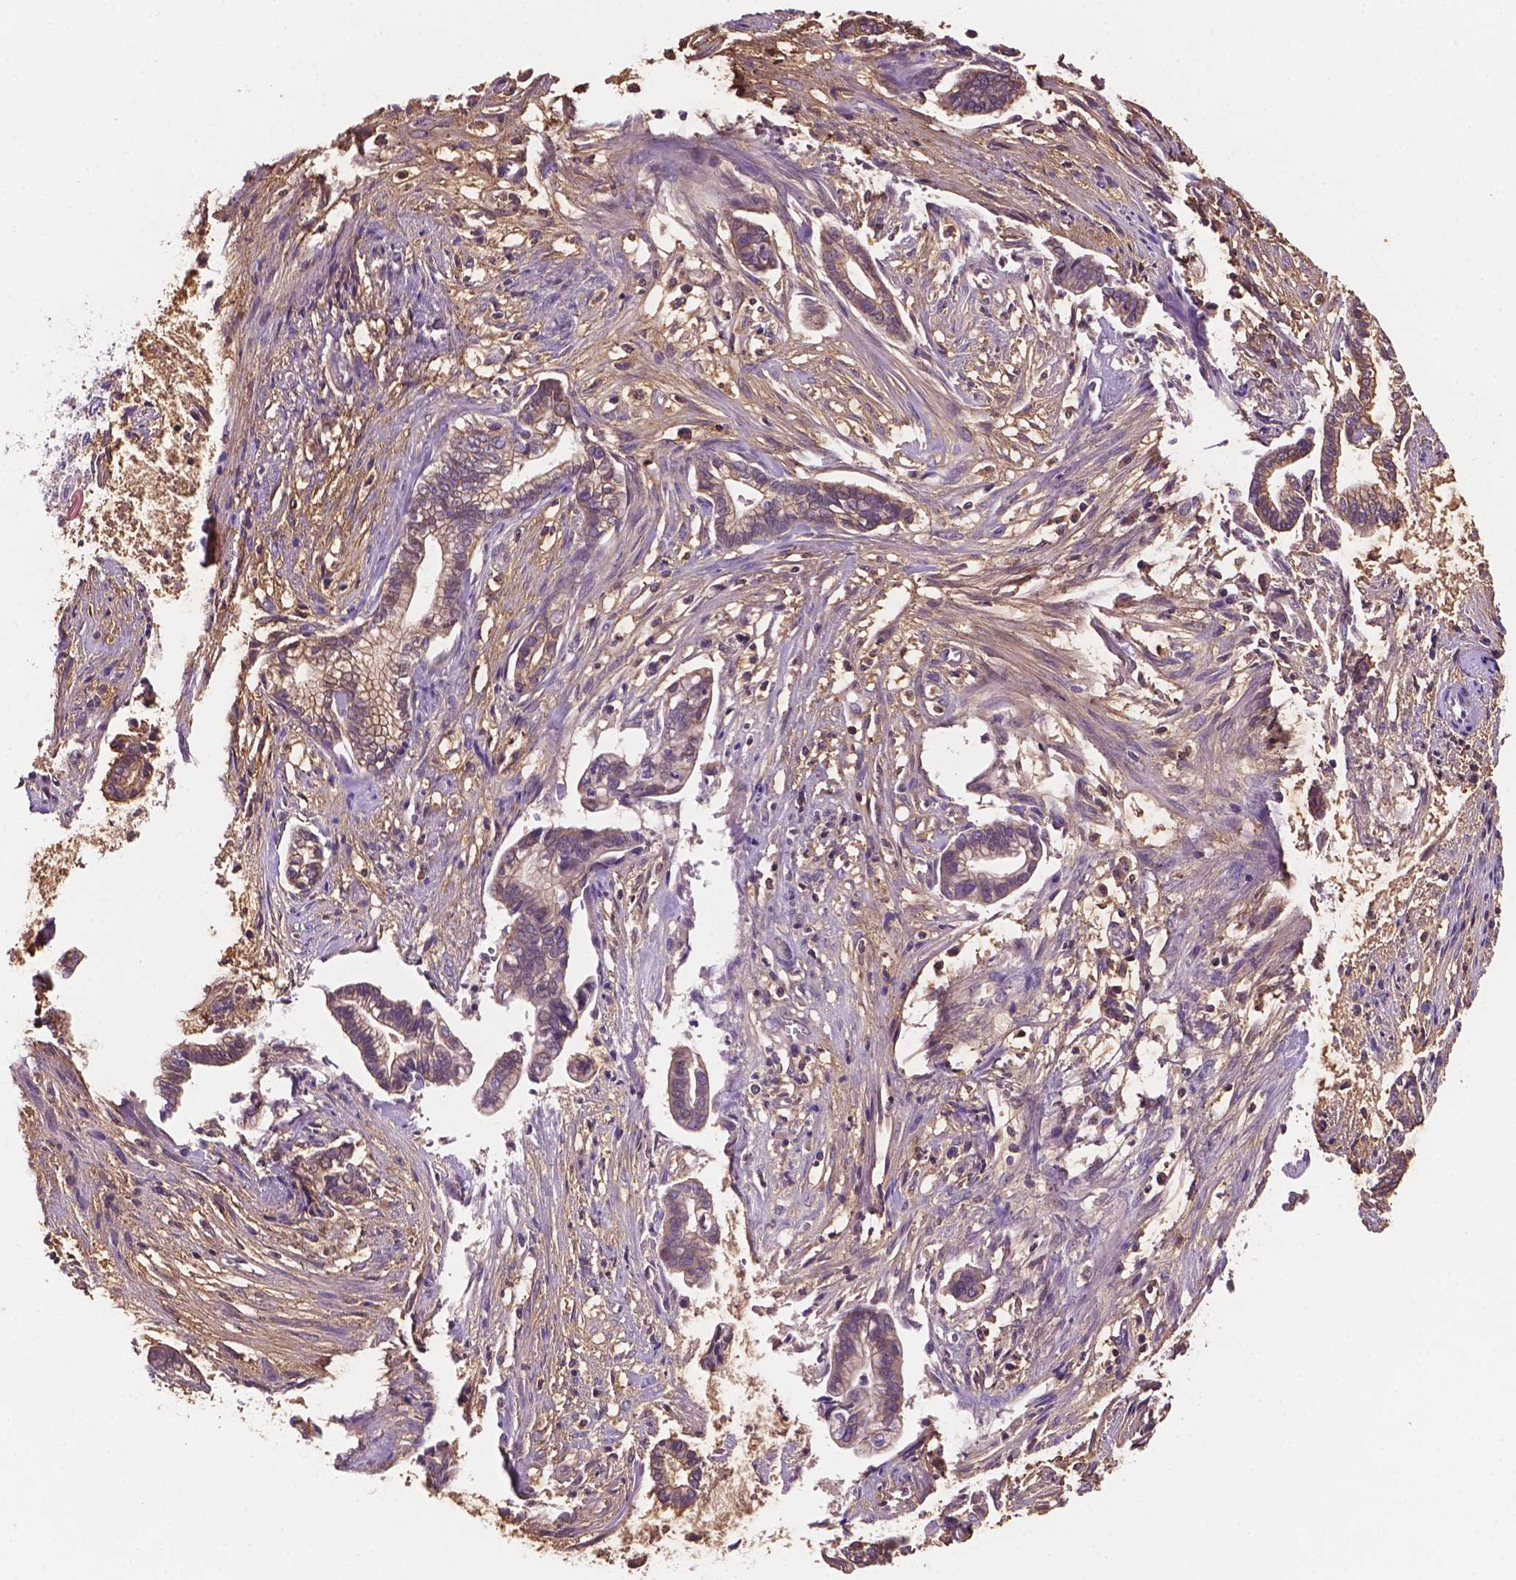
{"staining": {"intensity": "weak", "quantity": "<25%", "location": "cytoplasmic/membranous"}, "tissue": "cervical cancer", "cell_type": "Tumor cells", "image_type": "cancer", "snomed": [{"axis": "morphology", "description": "Adenocarcinoma, NOS"}, {"axis": "topography", "description": "Cervix"}], "caption": "An immunohistochemistry (IHC) image of cervical cancer is shown. There is no staining in tumor cells of cervical cancer.", "gene": "MKRN2OS", "patient": {"sex": "female", "age": 62}}